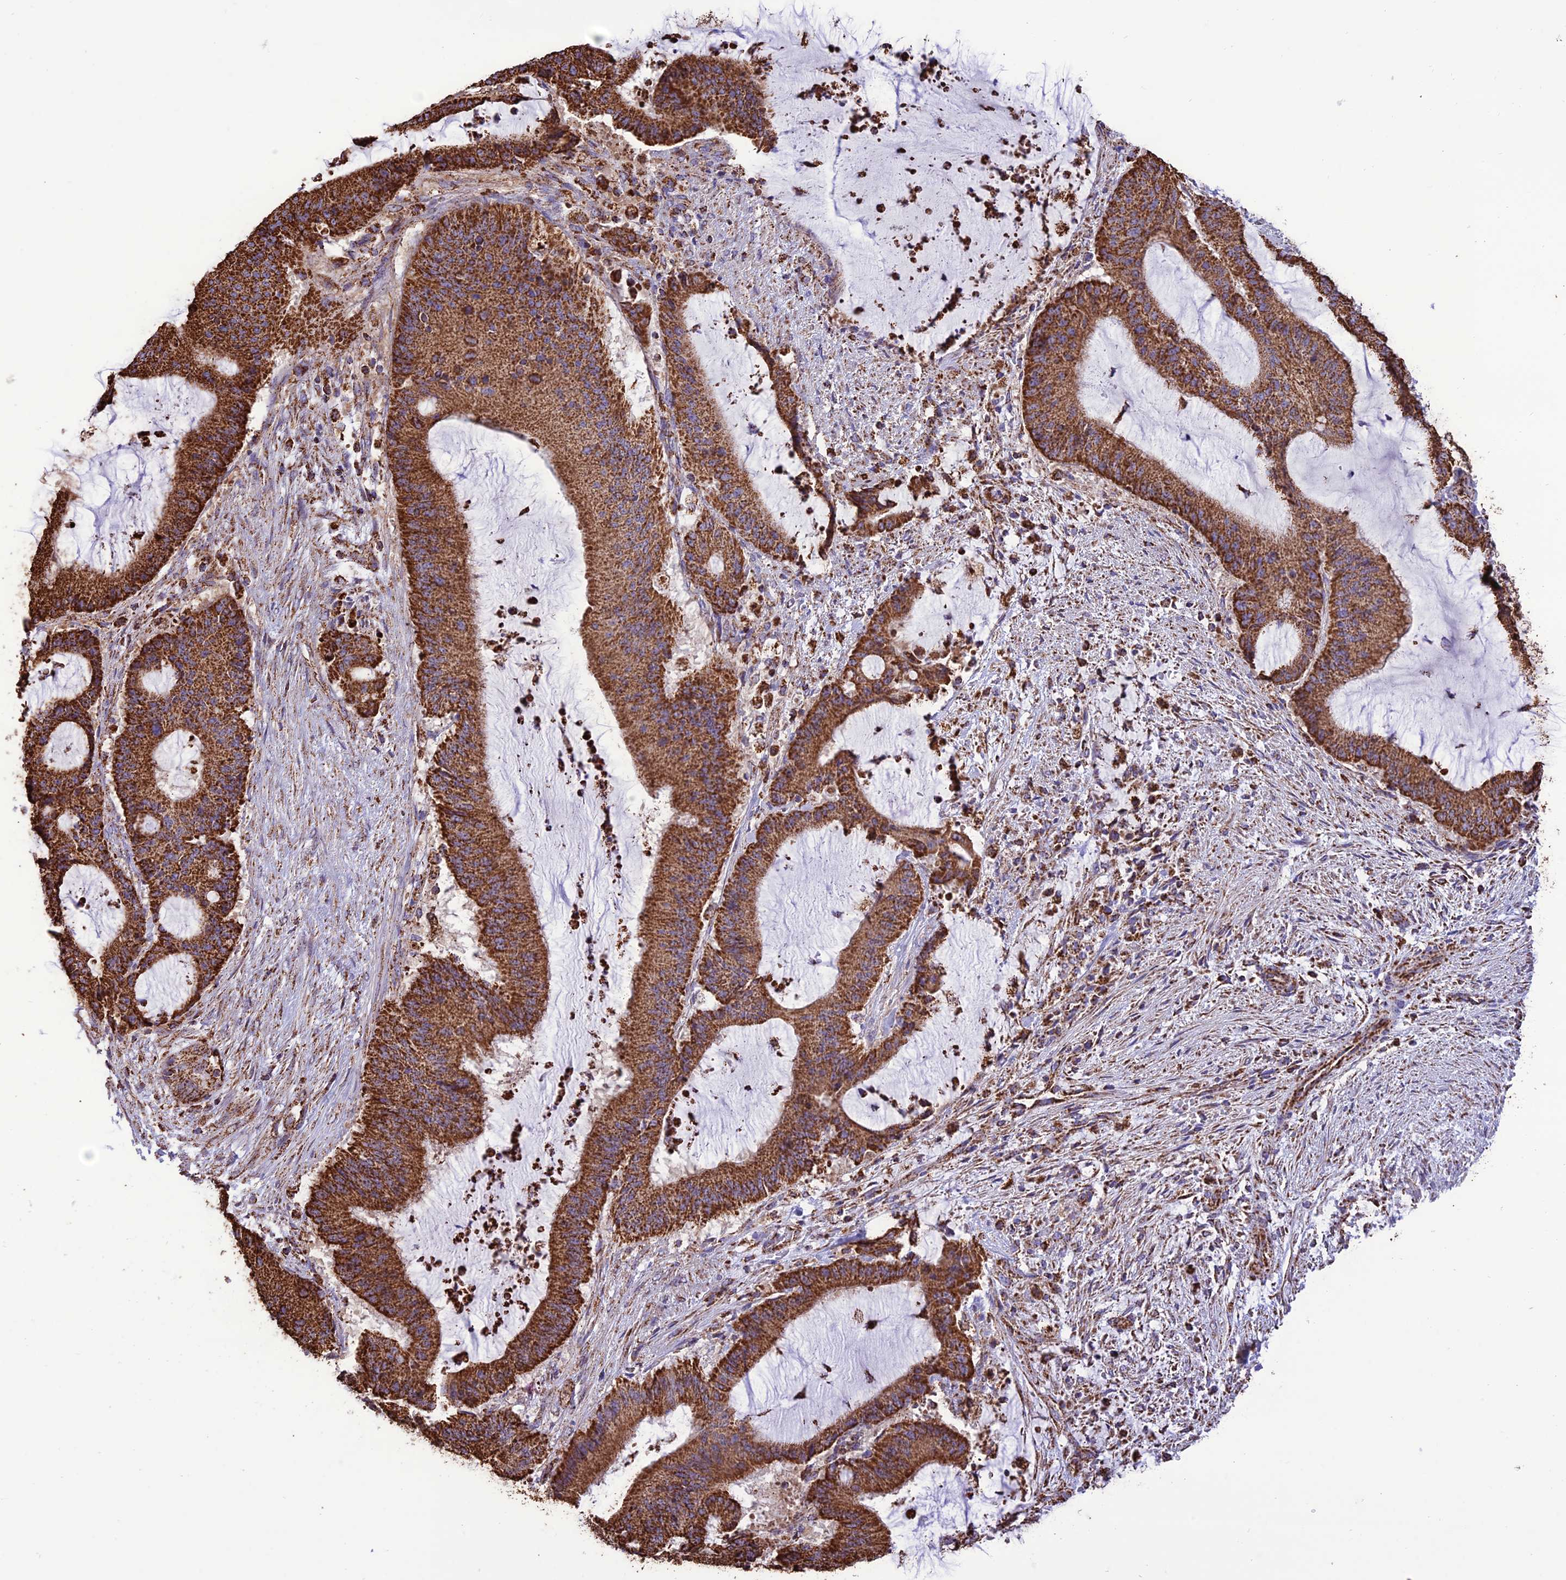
{"staining": {"intensity": "strong", "quantity": ">75%", "location": "cytoplasmic/membranous"}, "tissue": "liver cancer", "cell_type": "Tumor cells", "image_type": "cancer", "snomed": [{"axis": "morphology", "description": "Normal tissue, NOS"}, {"axis": "morphology", "description": "Cholangiocarcinoma"}, {"axis": "topography", "description": "Liver"}, {"axis": "topography", "description": "Peripheral nerve tissue"}], "caption": "A brown stain shows strong cytoplasmic/membranous staining of a protein in human liver cancer tumor cells.", "gene": "NDUFAF1", "patient": {"sex": "female", "age": 73}}